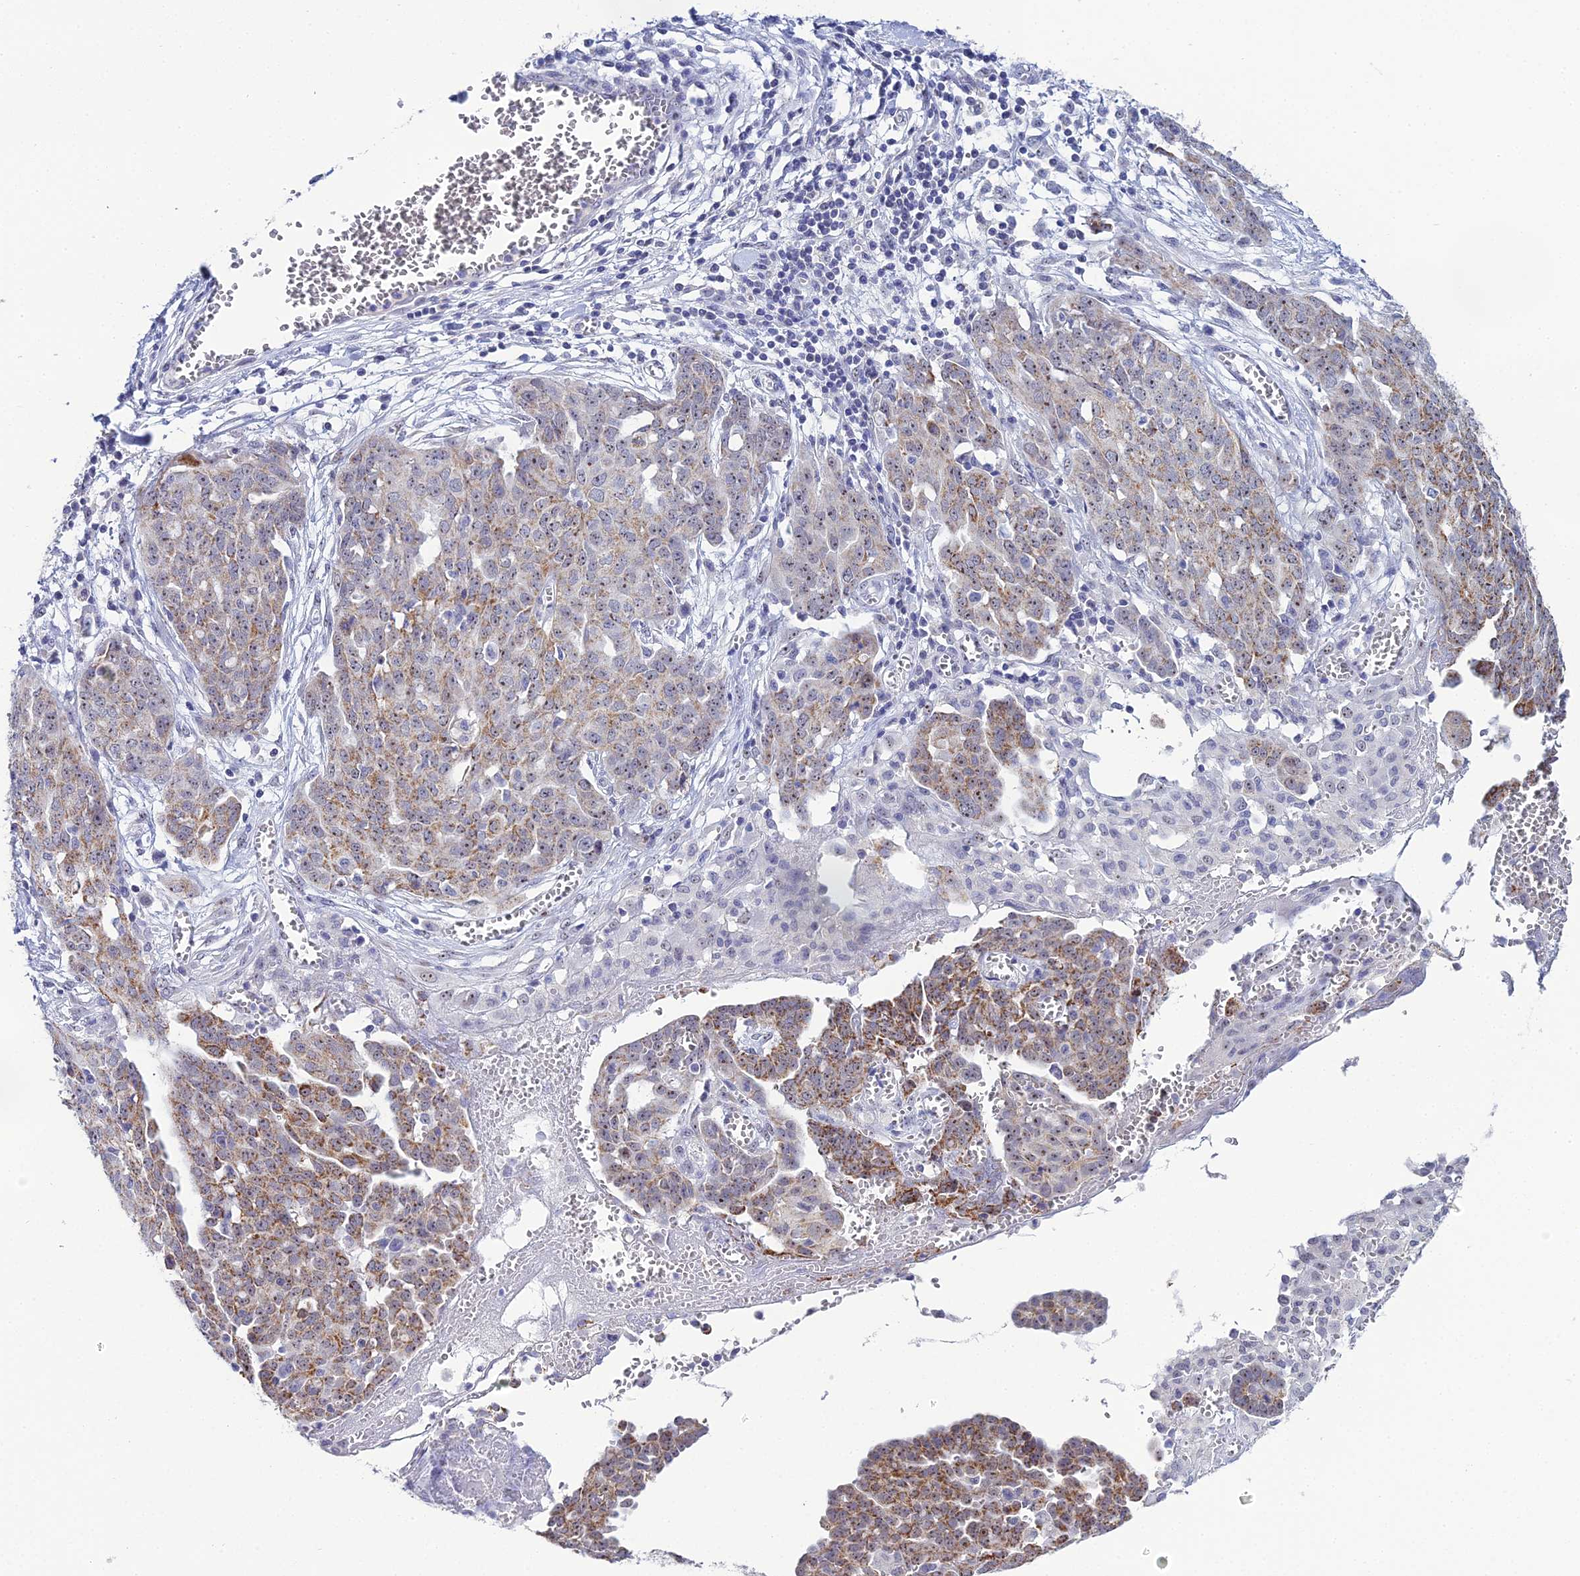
{"staining": {"intensity": "moderate", "quantity": ">75%", "location": "cytoplasmic/membranous,nuclear"}, "tissue": "ovarian cancer", "cell_type": "Tumor cells", "image_type": "cancer", "snomed": [{"axis": "morphology", "description": "Cystadenocarcinoma, serous, NOS"}, {"axis": "topography", "description": "Soft tissue"}, {"axis": "topography", "description": "Ovary"}], "caption": "IHC of human ovarian cancer (serous cystadenocarcinoma) displays medium levels of moderate cytoplasmic/membranous and nuclear positivity in approximately >75% of tumor cells. The protein is shown in brown color, while the nuclei are stained blue.", "gene": "PLPP4", "patient": {"sex": "female", "age": 57}}